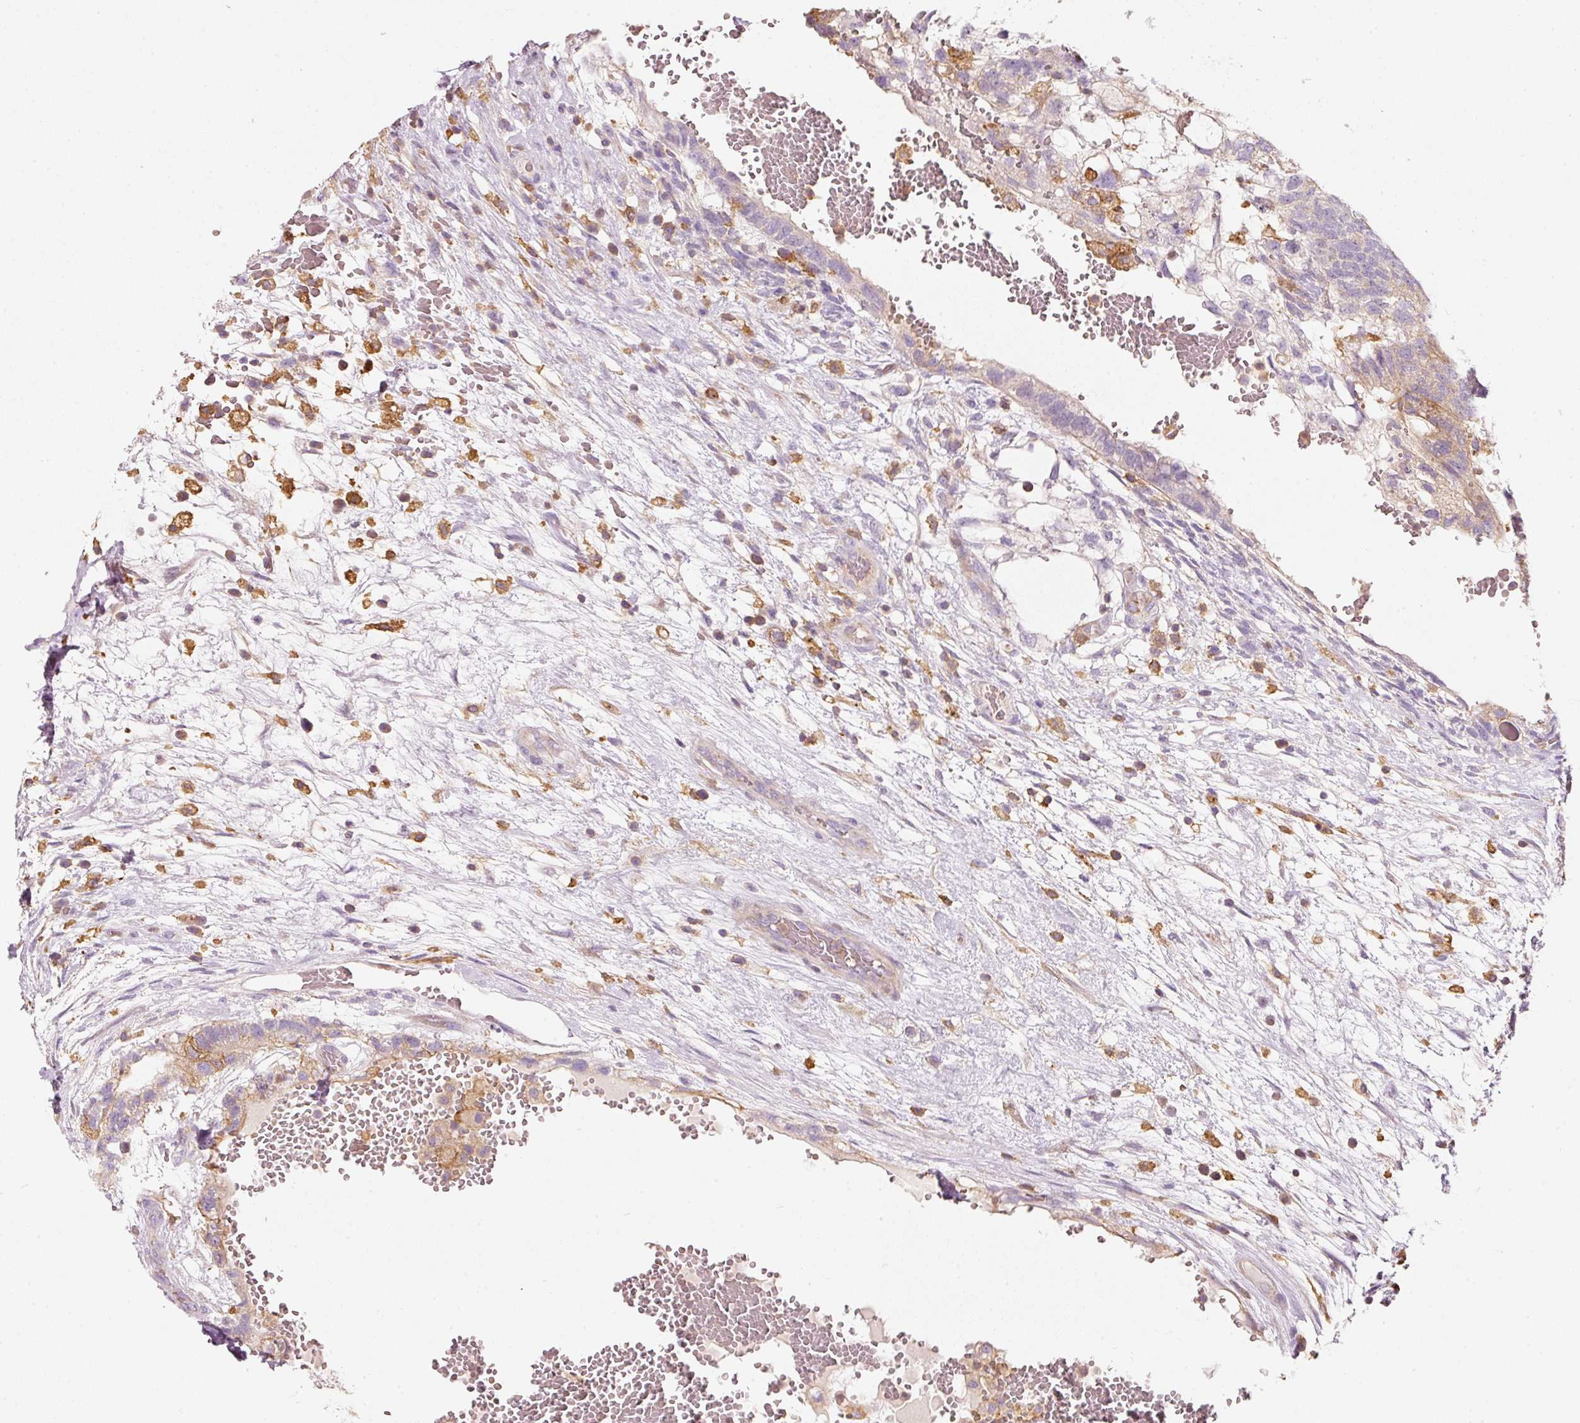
{"staining": {"intensity": "moderate", "quantity": "25%-75%", "location": "cytoplasmic/membranous"}, "tissue": "testis cancer", "cell_type": "Tumor cells", "image_type": "cancer", "snomed": [{"axis": "morphology", "description": "Normal tissue, NOS"}, {"axis": "morphology", "description": "Carcinoma, Embryonal, NOS"}, {"axis": "topography", "description": "Testis"}], "caption": "Testis embryonal carcinoma tissue shows moderate cytoplasmic/membranous staining in about 25%-75% of tumor cells, visualized by immunohistochemistry.", "gene": "IQGAP2", "patient": {"sex": "male", "age": 32}}